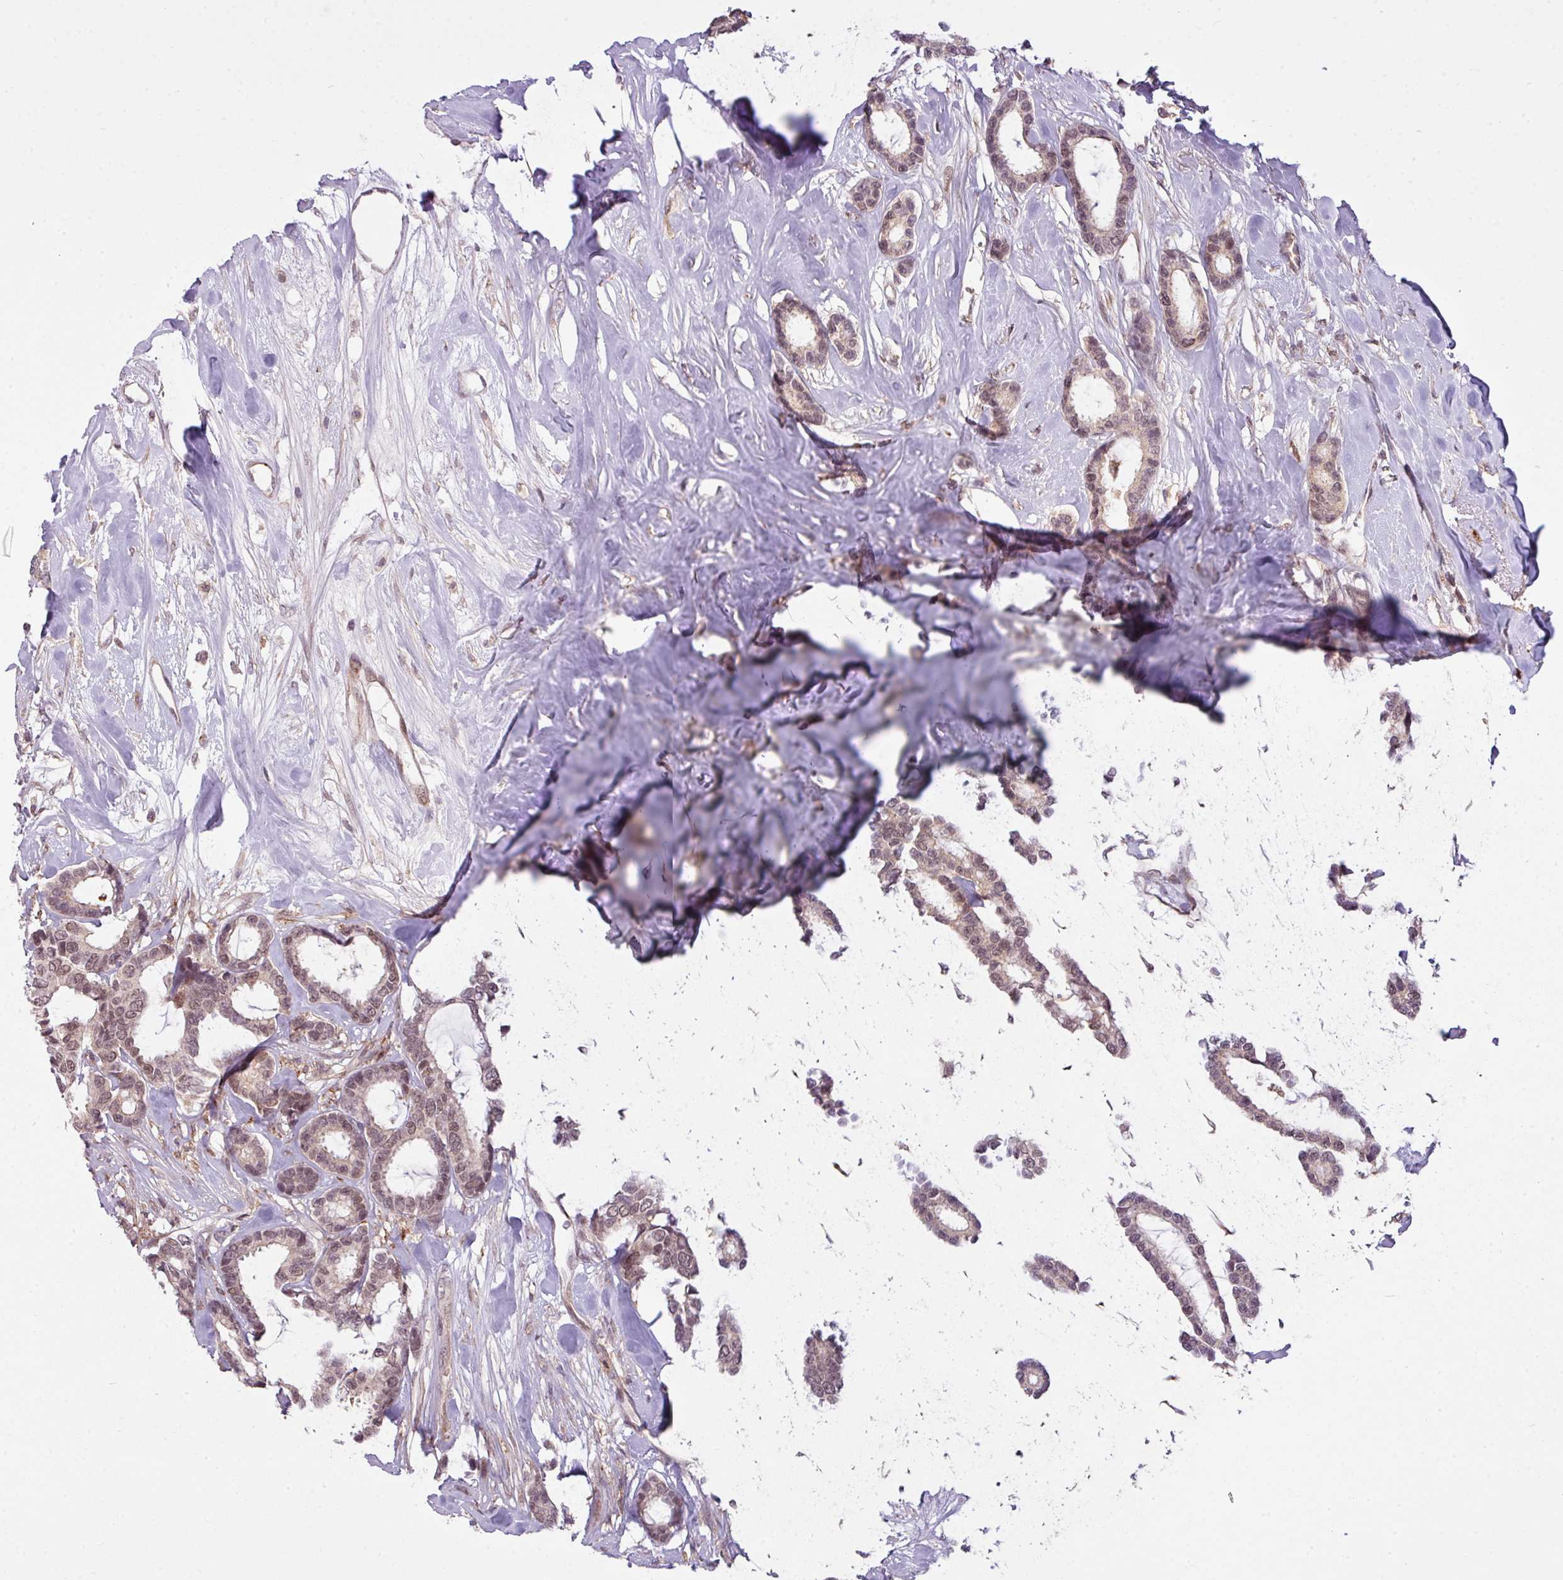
{"staining": {"intensity": "weak", "quantity": ">75%", "location": "nuclear"}, "tissue": "breast cancer", "cell_type": "Tumor cells", "image_type": "cancer", "snomed": [{"axis": "morphology", "description": "Duct carcinoma"}, {"axis": "topography", "description": "Breast"}], "caption": "DAB (3,3'-diaminobenzidine) immunohistochemical staining of human breast cancer displays weak nuclear protein expression in approximately >75% of tumor cells.", "gene": "ZC2HC1C", "patient": {"sex": "female", "age": 87}}